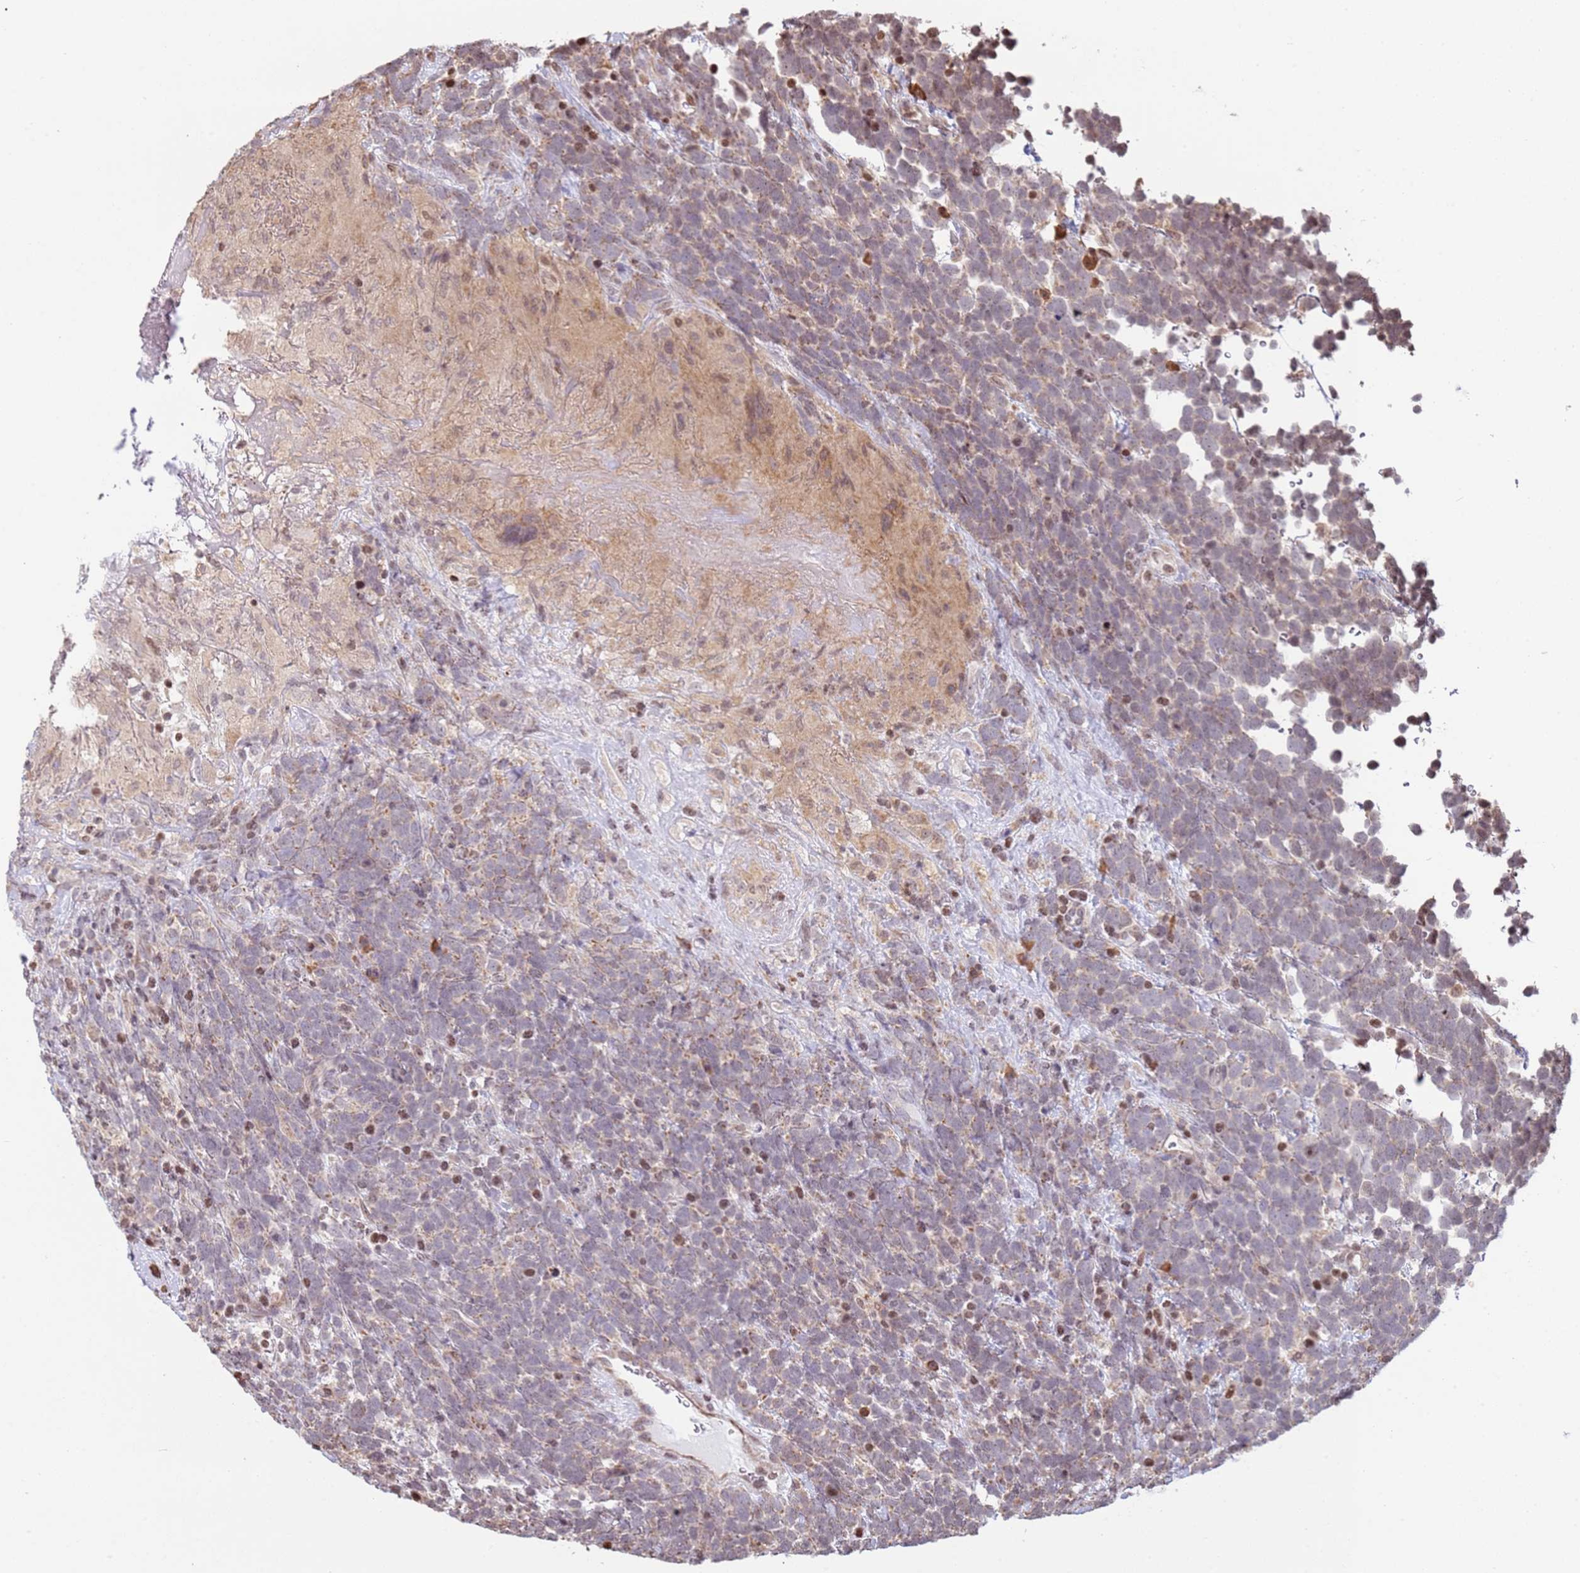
{"staining": {"intensity": "weak", "quantity": ">75%", "location": "cytoplasmic/membranous"}, "tissue": "urothelial cancer", "cell_type": "Tumor cells", "image_type": "cancer", "snomed": [{"axis": "morphology", "description": "Urothelial carcinoma, High grade"}, {"axis": "topography", "description": "Urinary bladder"}], "caption": "Immunohistochemical staining of urothelial carcinoma (high-grade) displays weak cytoplasmic/membranous protein expression in about >75% of tumor cells. (Stains: DAB (3,3'-diaminobenzidine) in brown, nuclei in blue, Microscopy: brightfield microscopy at high magnification).", "gene": "SCAF1", "patient": {"sex": "female", "age": 82}}